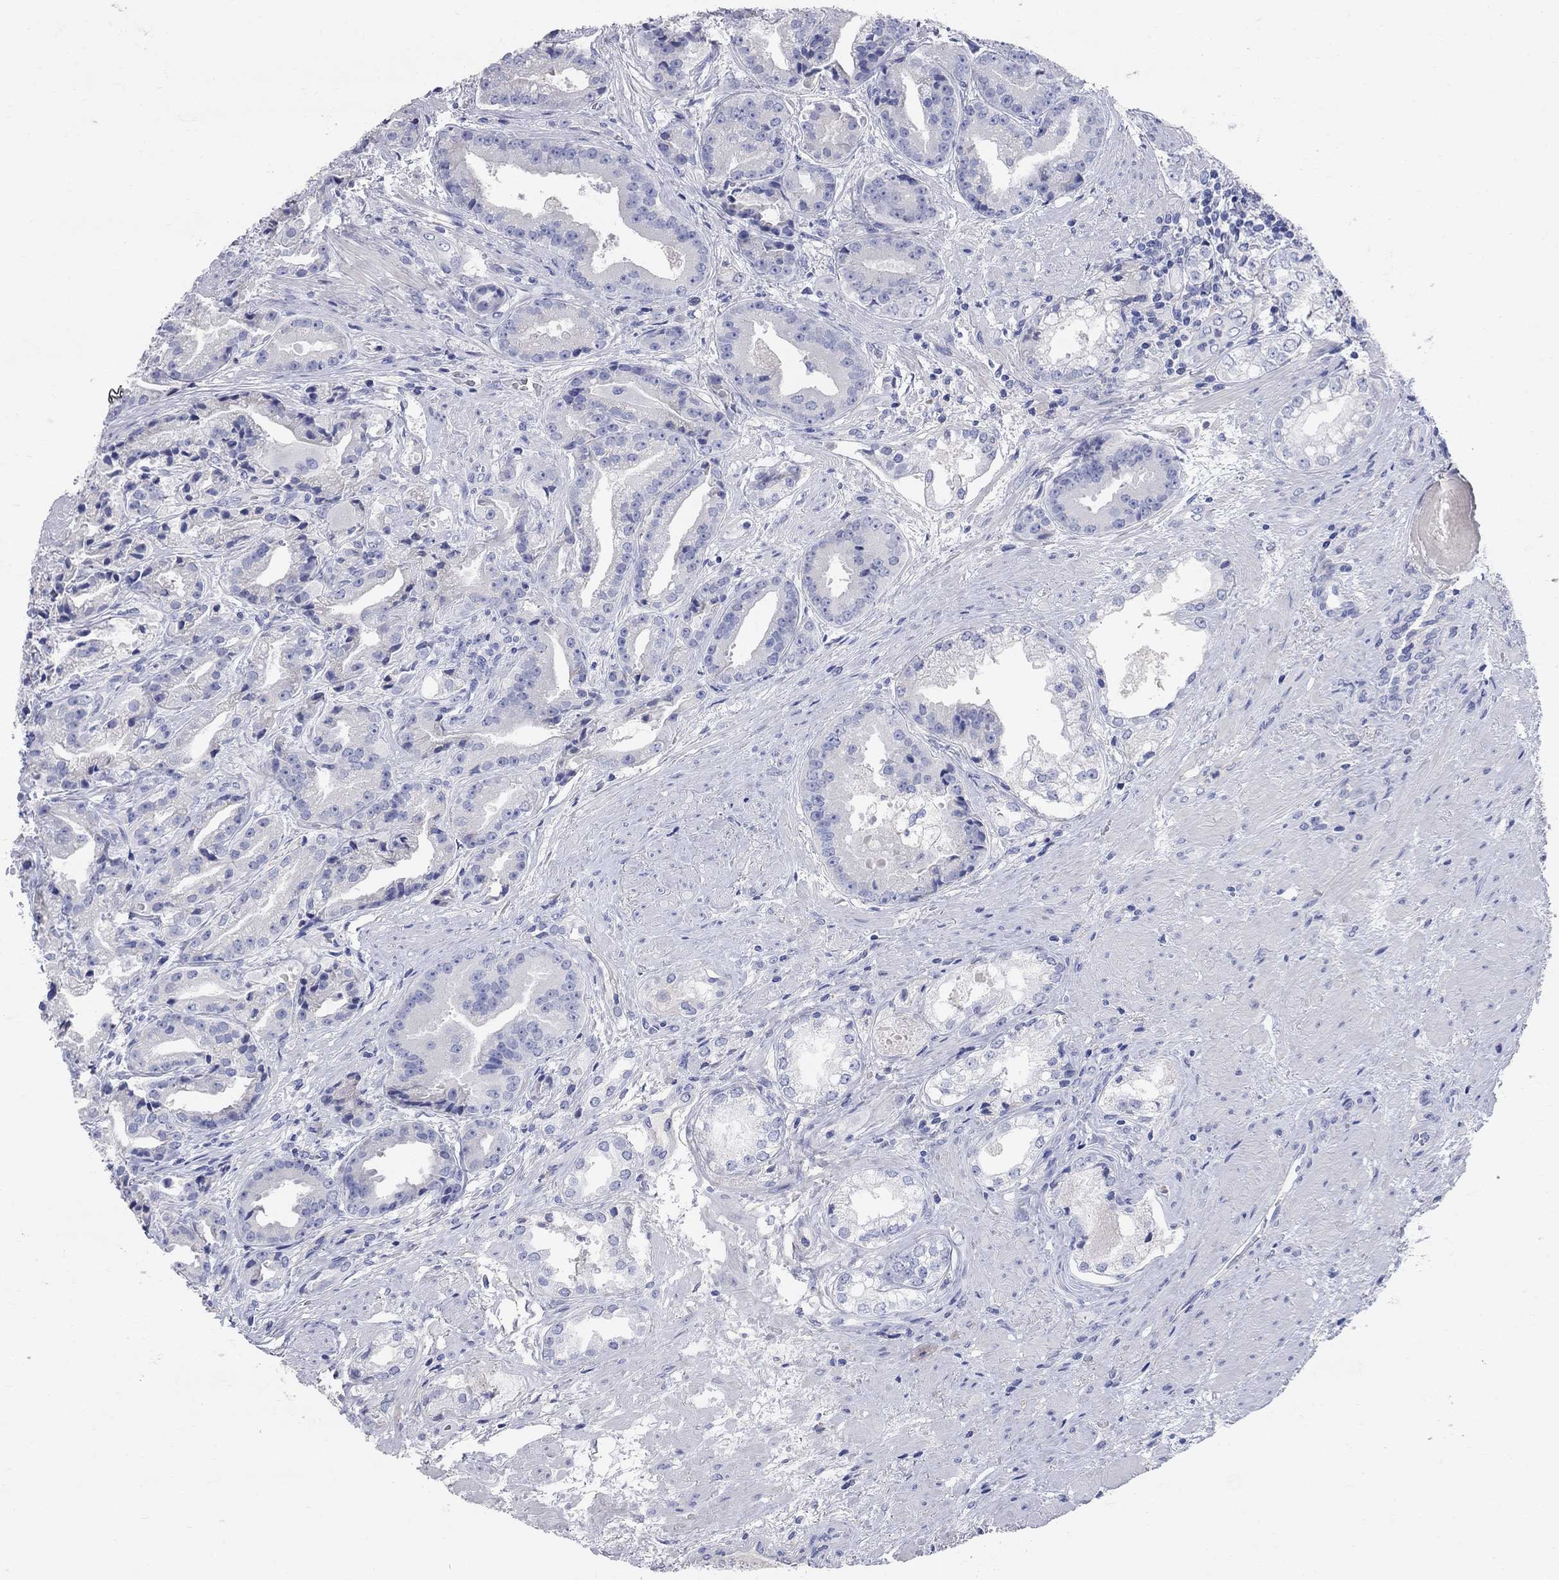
{"staining": {"intensity": "negative", "quantity": "none", "location": "none"}, "tissue": "prostate cancer", "cell_type": "Tumor cells", "image_type": "cancer", "snomed": [{"axis": "morphology", "description": "Adenocarcinoma, NOS"}, {"axis": "morphology", "description": "Adenocarcinoma, High grade"}, {"axis": "topography", "description": "Prostate"}], "caption": "Immunohistochemical staining of human adenocarcinoma (high-grade) (prostate) exhibits no significant staining in tumor cells.", "gene": "AOX1", "patient": {"sex": "male", "age": 64}}